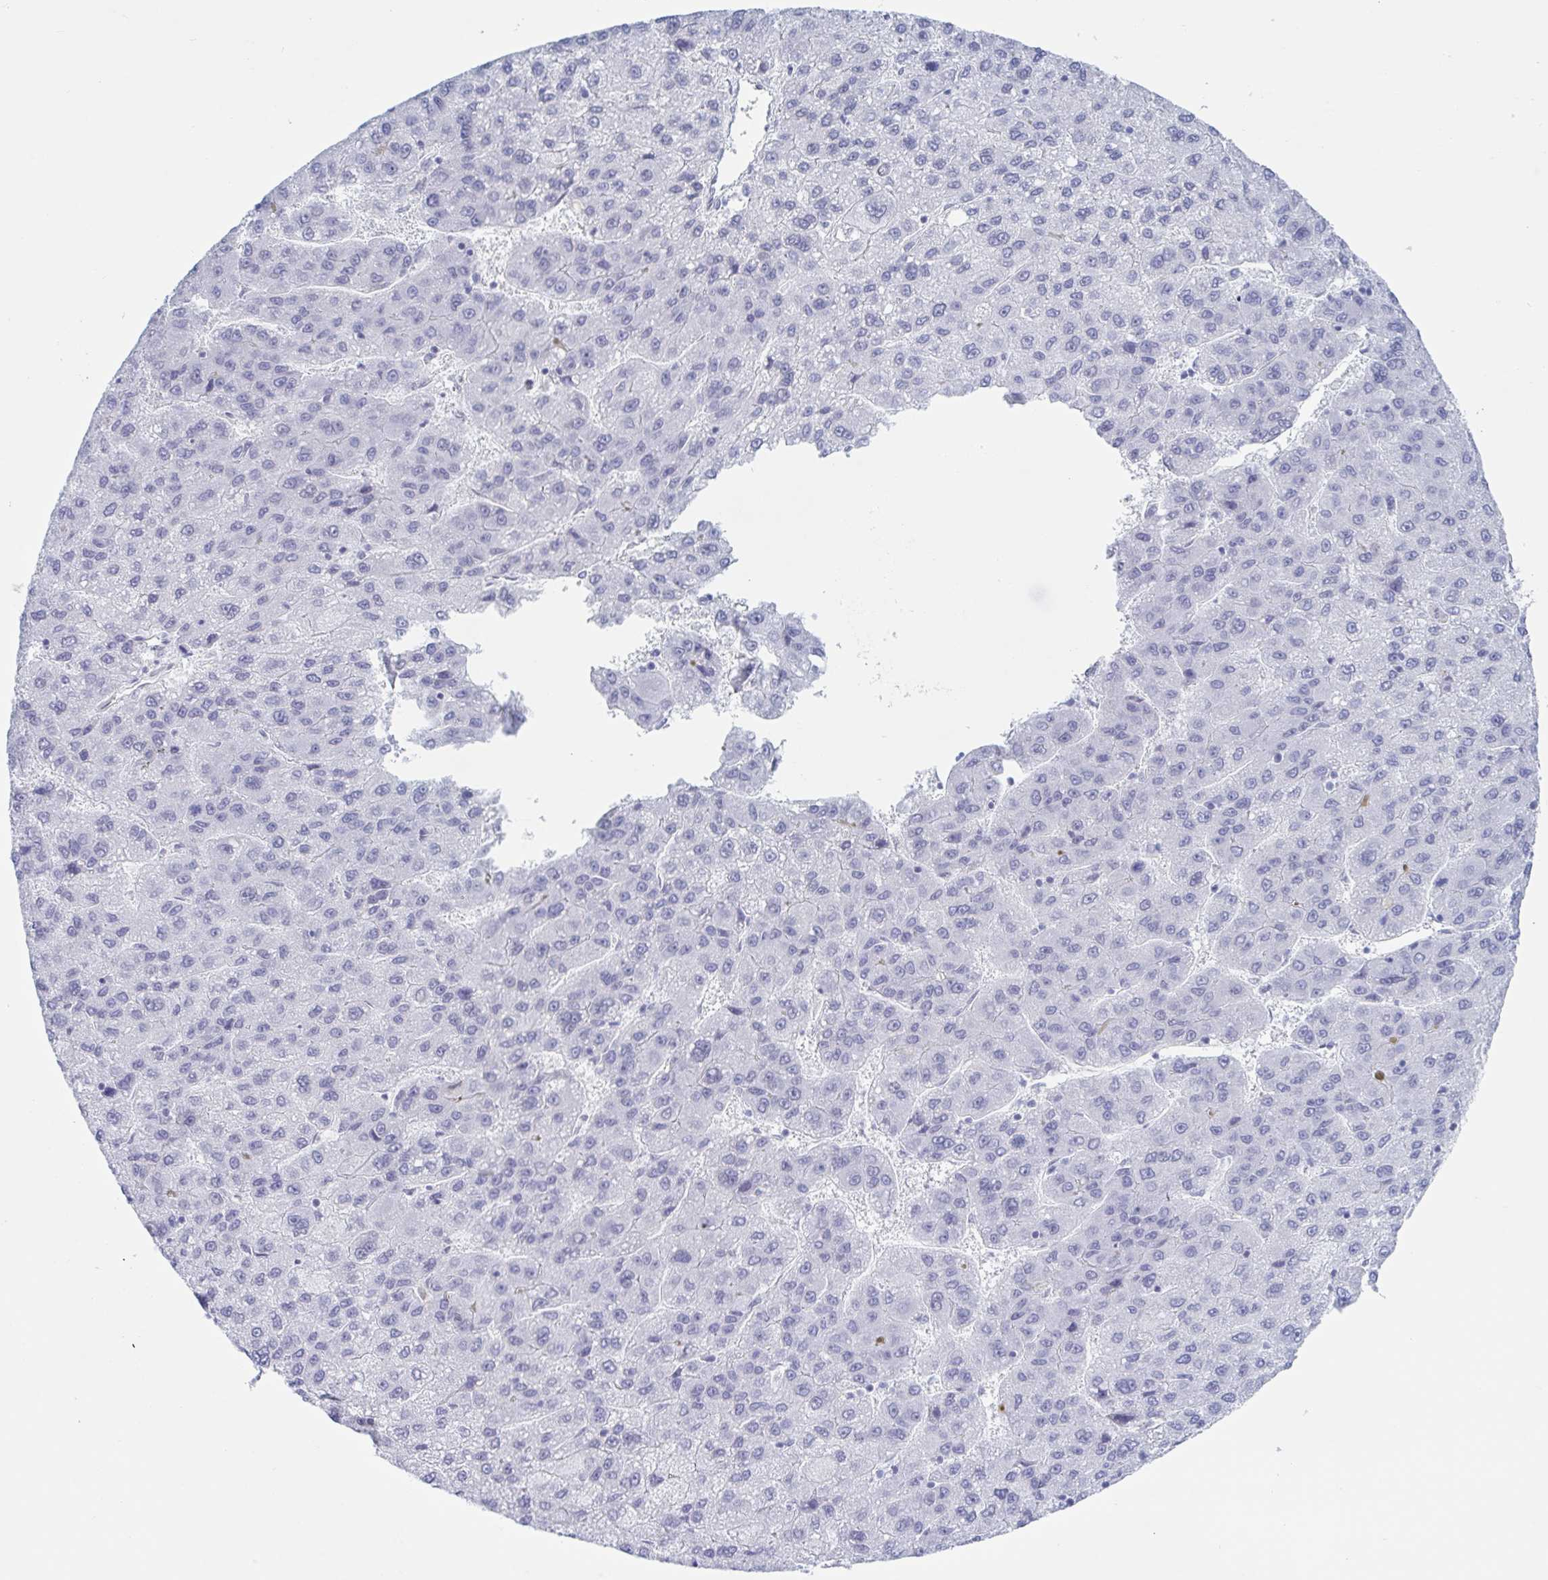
{"staining": {"intensity": "negative", "quantity": "none", "location": "none"}, "tissue": "liver cancer", "cell_type": "Tumor cells", "image_type": "cancer", "snomed": [{"axis": "morphology", "description": "Carcinoma, Hepatocellular, NOS"}, {"axis": "topography", "description": "Liver"}], "caption": "An image of liver cancer (hepatocellular carcinoma) stained for a protein shows no brown staining in tumor cells.", "gene": "CDX4", "patient": {"sex": "female", "age": 82}}